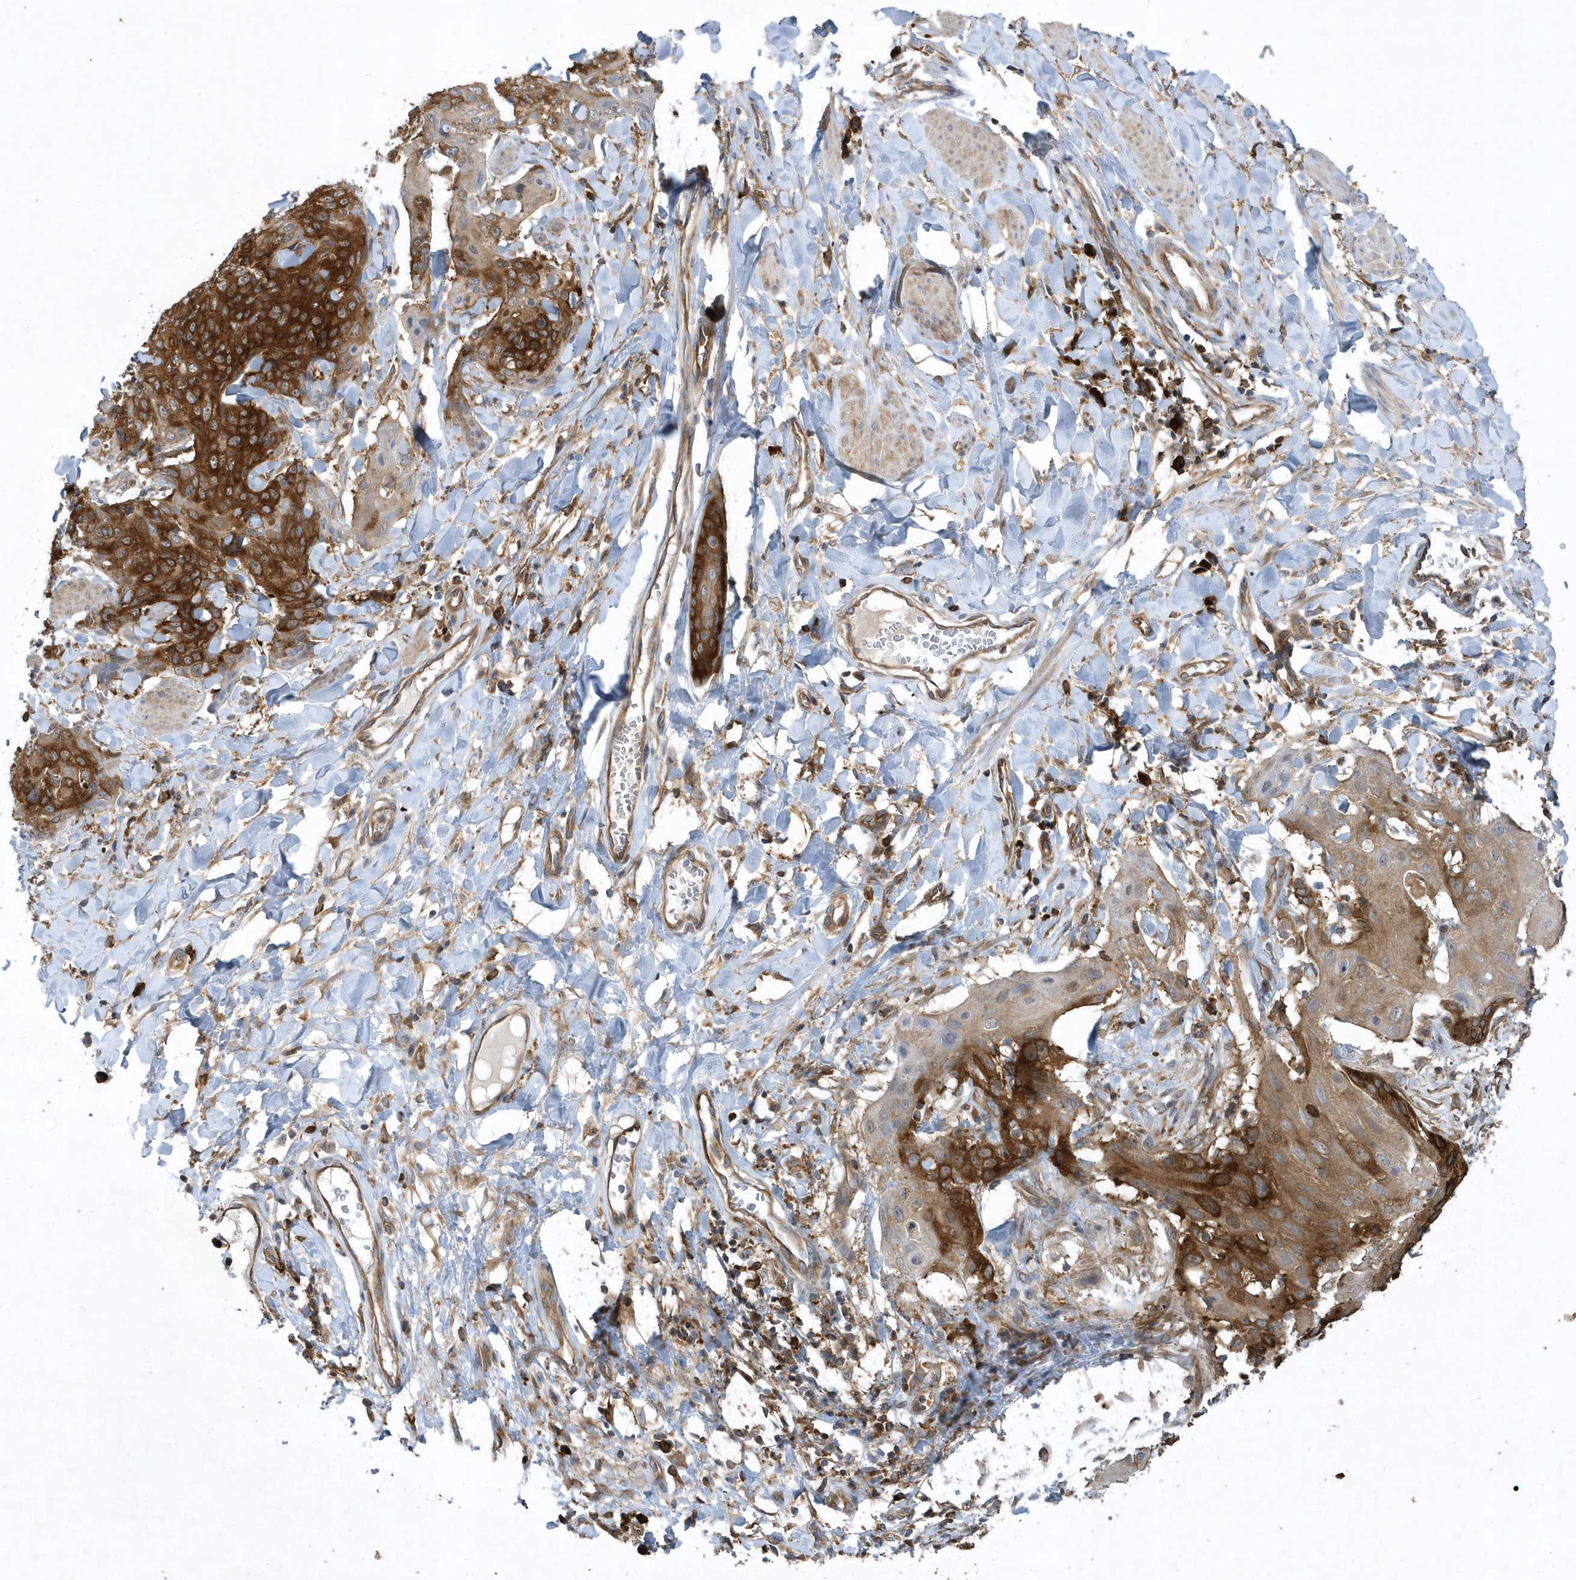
{"staining": {"intensity": "strong", "quantity": ">75%", "location": "cytoplasmic/membranous"}, "tissue": "skin cancer", "cell_type": "Tumor cells", "image_type": "cancer", "snomed": [{"axis": "morphology", "description": "Squamous cell carcinoma, NOS"}, {"axis": "topography", "description": "Skin"}, {"axis": "topography", "description": "Vulva"}], "caption": "Human squamous cell carcinoma (skin) stained for a protein (brown) exhibits strong cytoplasmic/membranous positive staining in approximately >75% of tumor cells.", "gene": "PAICS", "patient": {"sex": "female", "age": 85}}